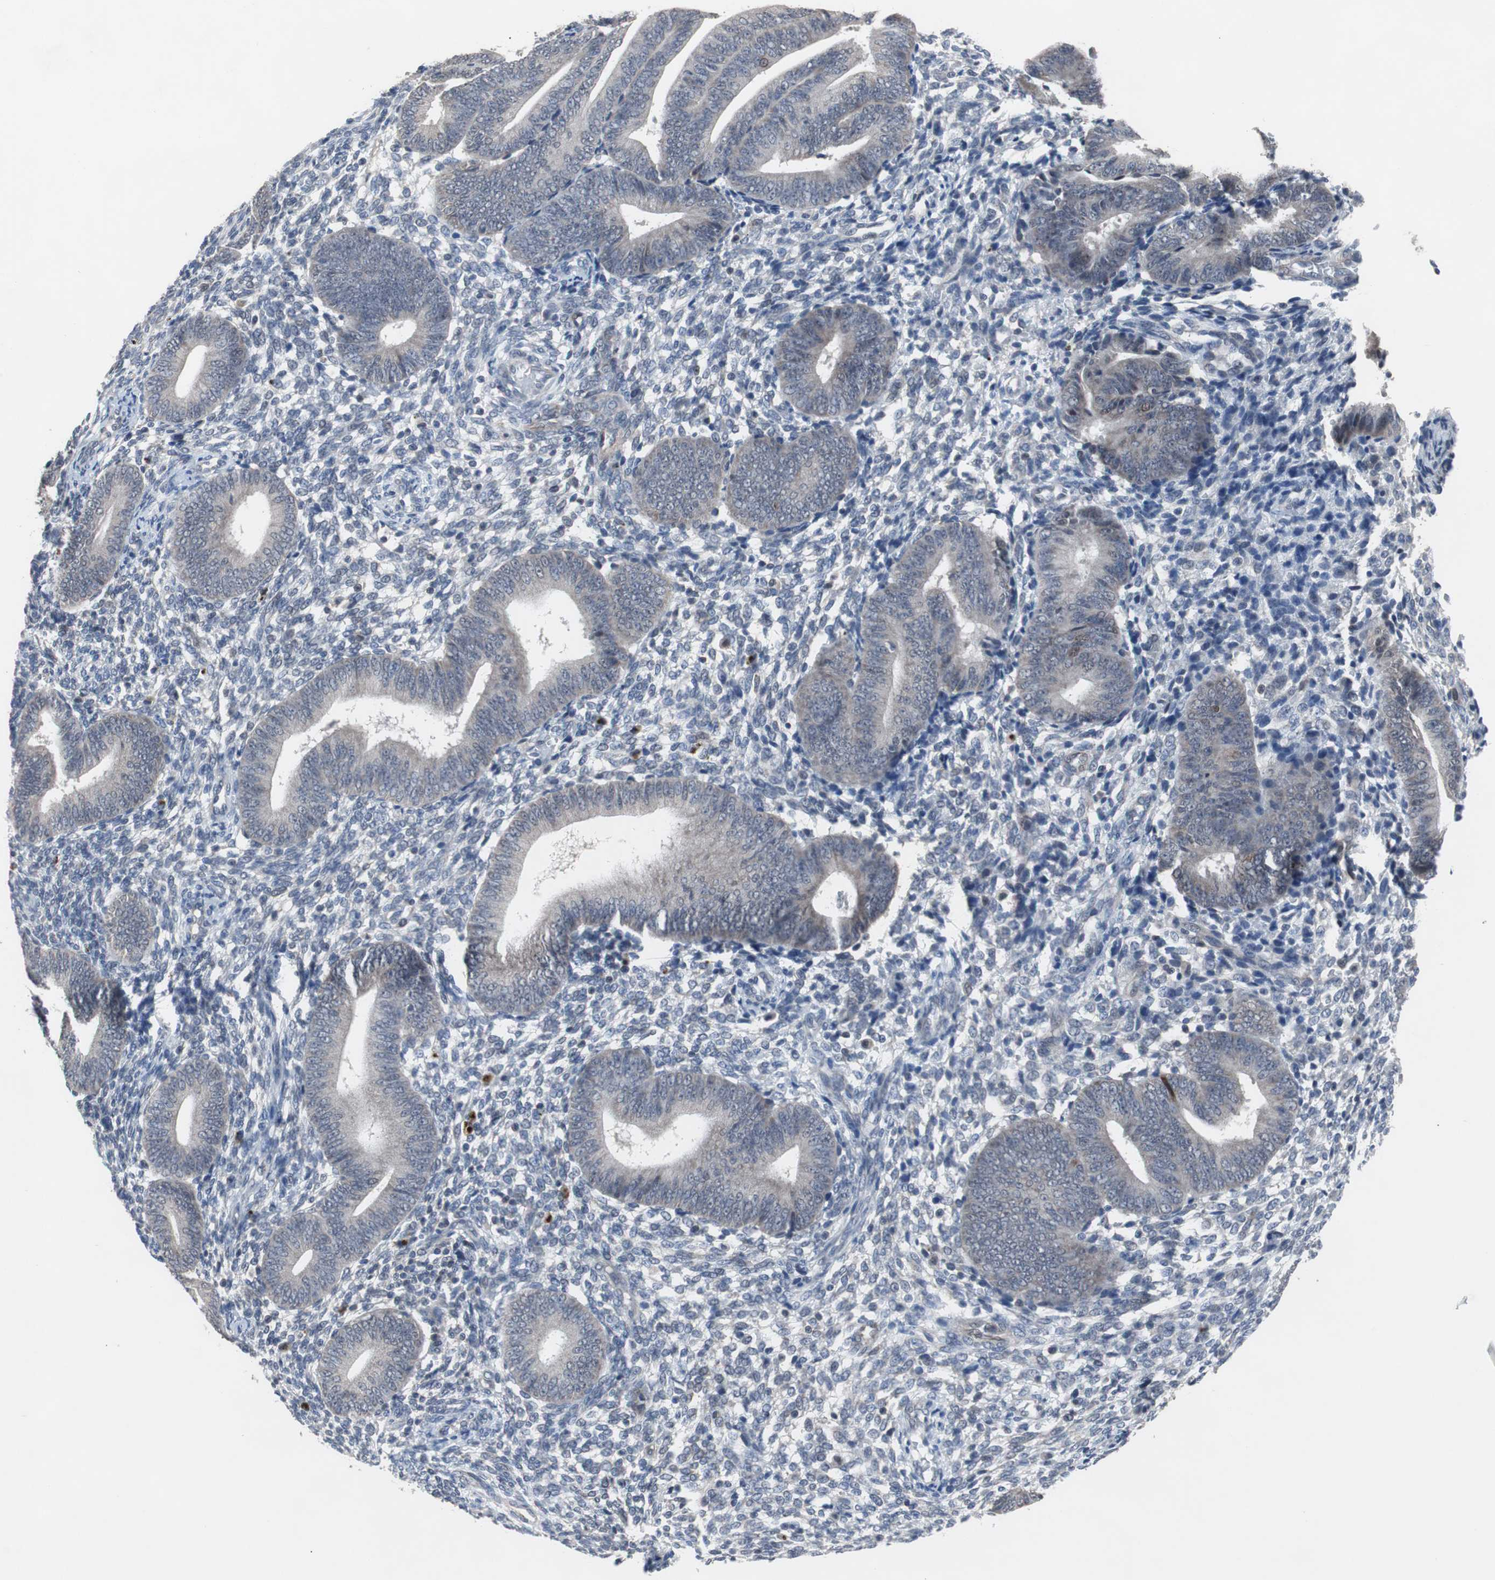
{"staining": {"intensity": "negative", "quantity": "none", "location": "none"}, "tissue": "endometrium", "cell_type": "Cells in endometrial stroma", "image_type": "normal", "snomed": [{"axis": "morphology", "description": "Normal tissue, NOS"}, {"axis": "topography", "description": "Uterus"}, {"axis": "topography", "description": "Endometrium"}], "caption": "This histopathology image is of normal endometrium stained with IHC to label a protein in brown with the nuclei are counter-stained blue. There is no staining in cells in endometrial stroma.", "gene": "RBM47", "patient": {"sex": "female", "age": 33}}